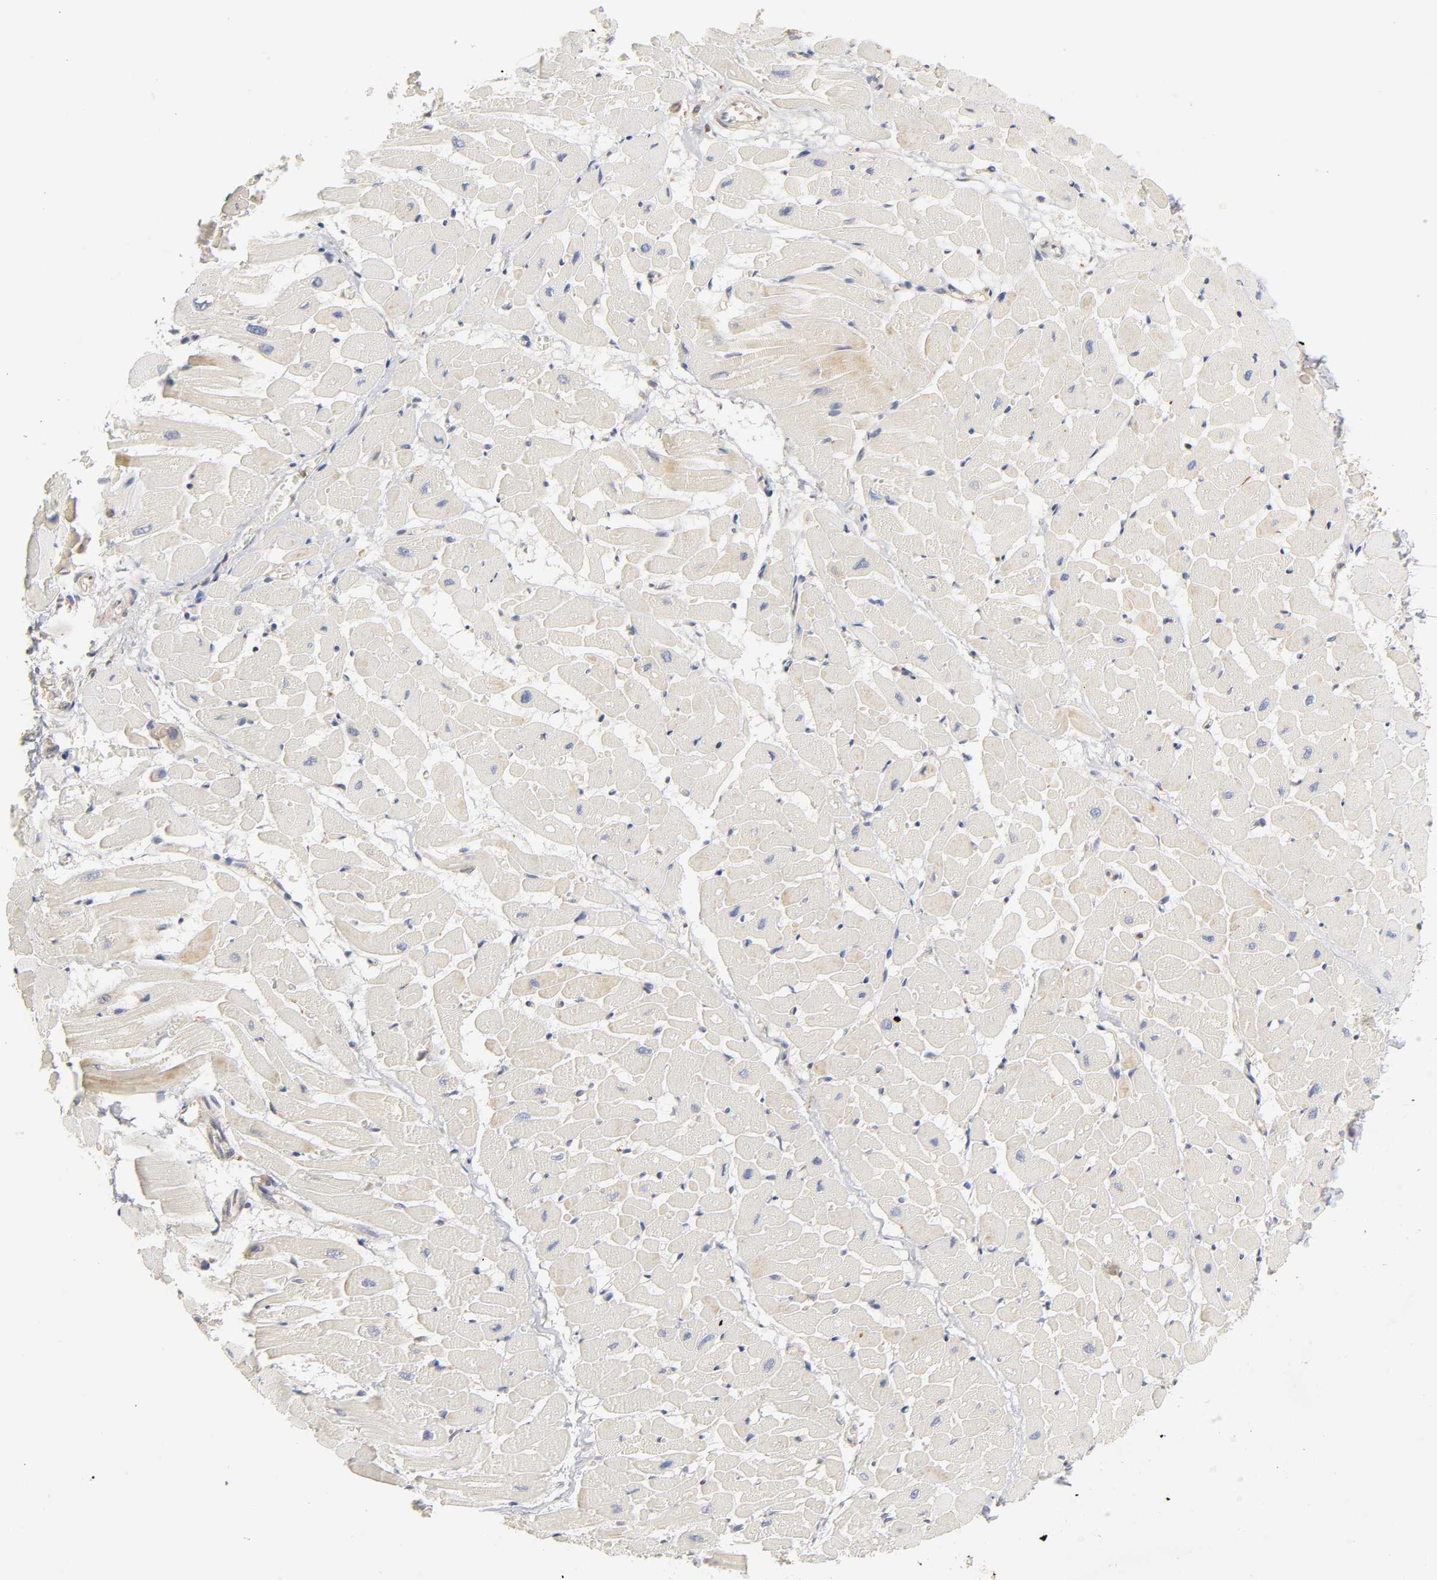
{"staining": {"intensity": "negative", "quantity": "none", "location": "none"}, "tissue": "heart muscle", "cell_type": "Cardiomyocytes", "image_type": "normal", "snomed": [{"axis": "morphology", "description": "Normal tissue, NOS"}, {"axis": "topography", "description": "Heart"}], "caption": "Immunohistochemistry histopathology image of benign human heart muscle stained for a protein (brown), which exhibits no staining in cardiomyocytes.", "gene": "RHOA", "patient": {"sex": "male", "age": 45}}